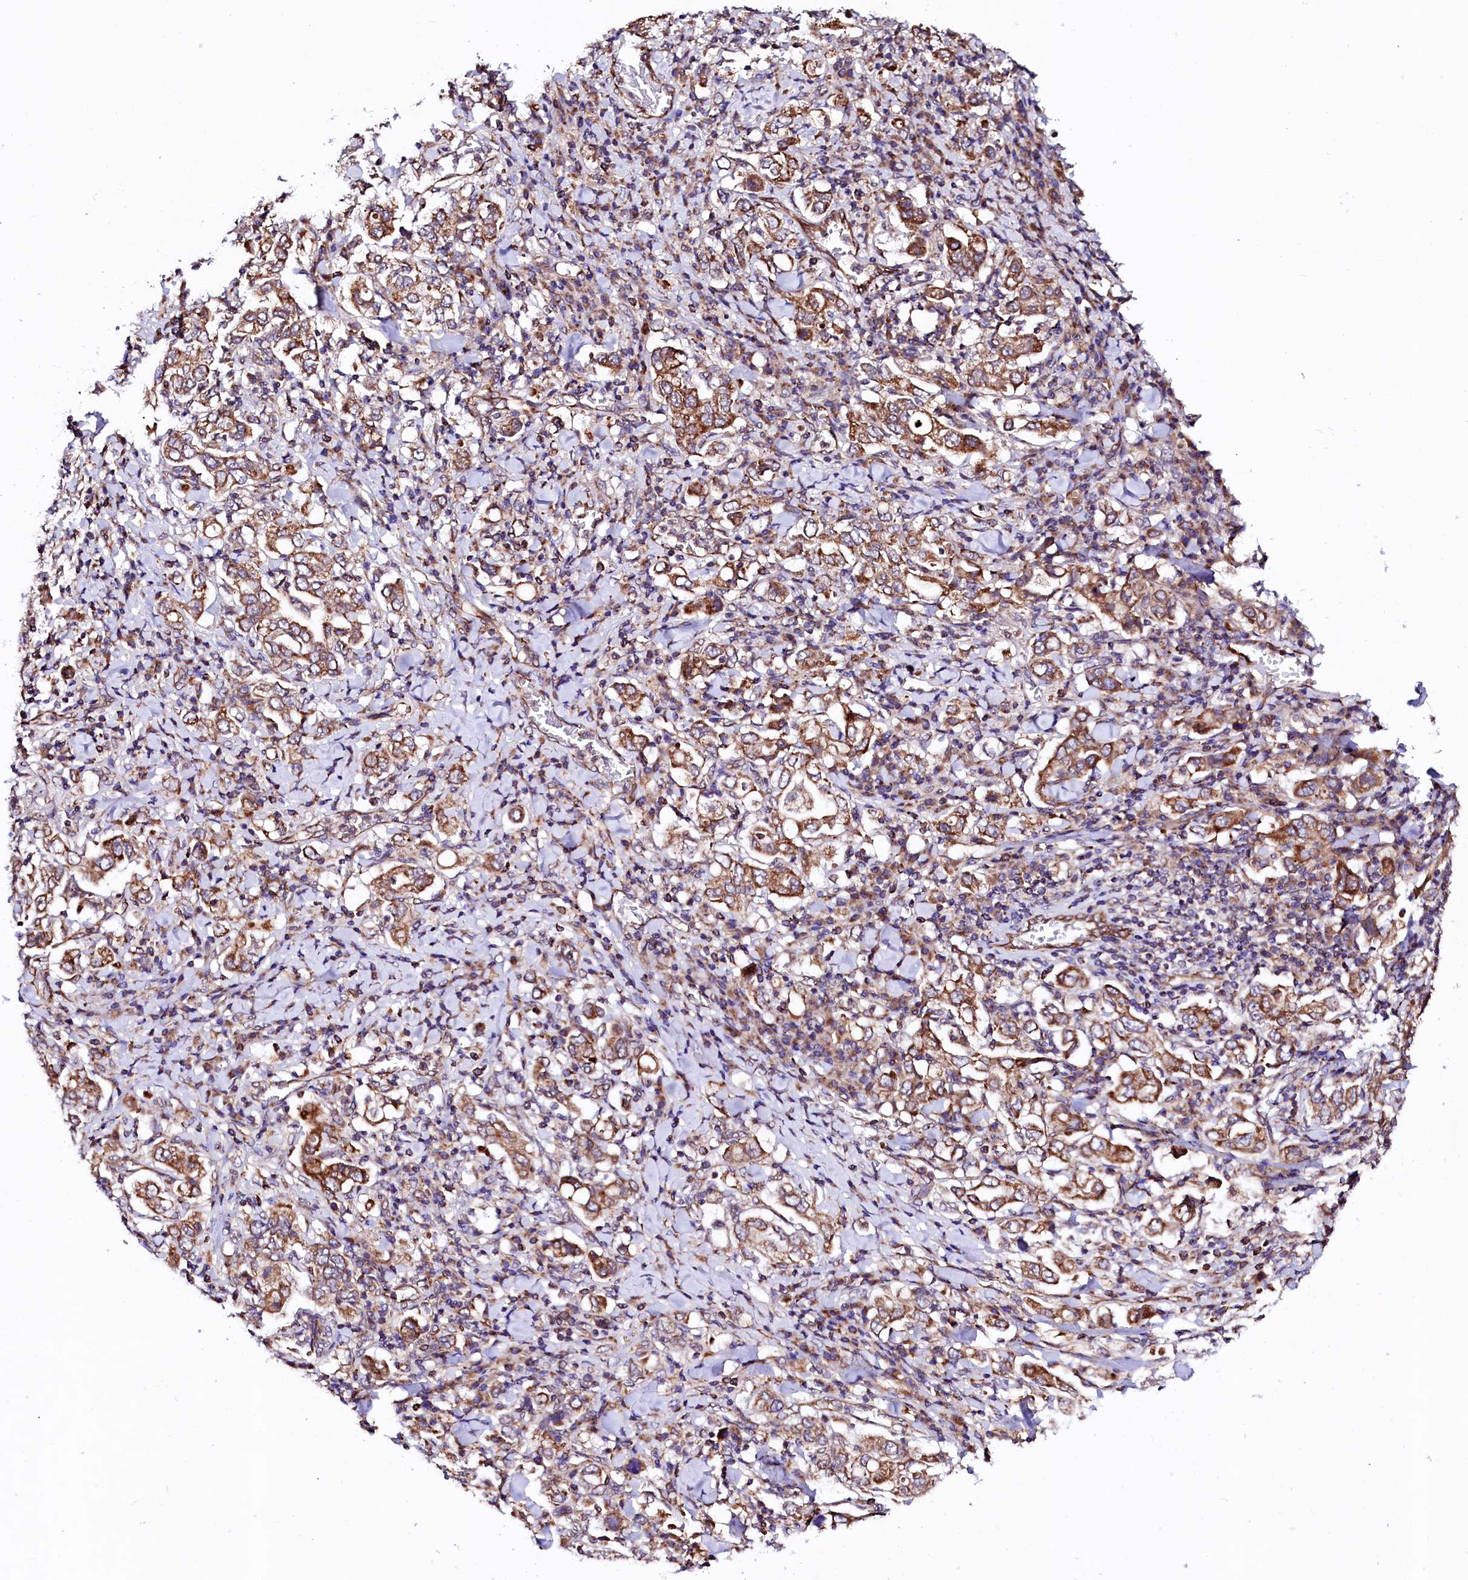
{"staining": {"intensity": "moderate", "quantity": ">75%", "location": "cytoplasmic/membranous"}, "tissue": "stomach cancer", "cell_type": "Tumor cells", "image_type": "cancer", "snomed": [{"axis": "morphology", "description": "Adenocarcinoma, NOS"}, {"axis": "topography", "description": "Stomach, upper"}], "caption": "This is a histology image of immunohistochemistry (IHC) staining of adenocarcinoma (stomach), which shows moderate staining in the cytoplasmic/membranous of tumor cells.", "gene": "UBE3C", "patient": {"sex": "male", "age": 62}}